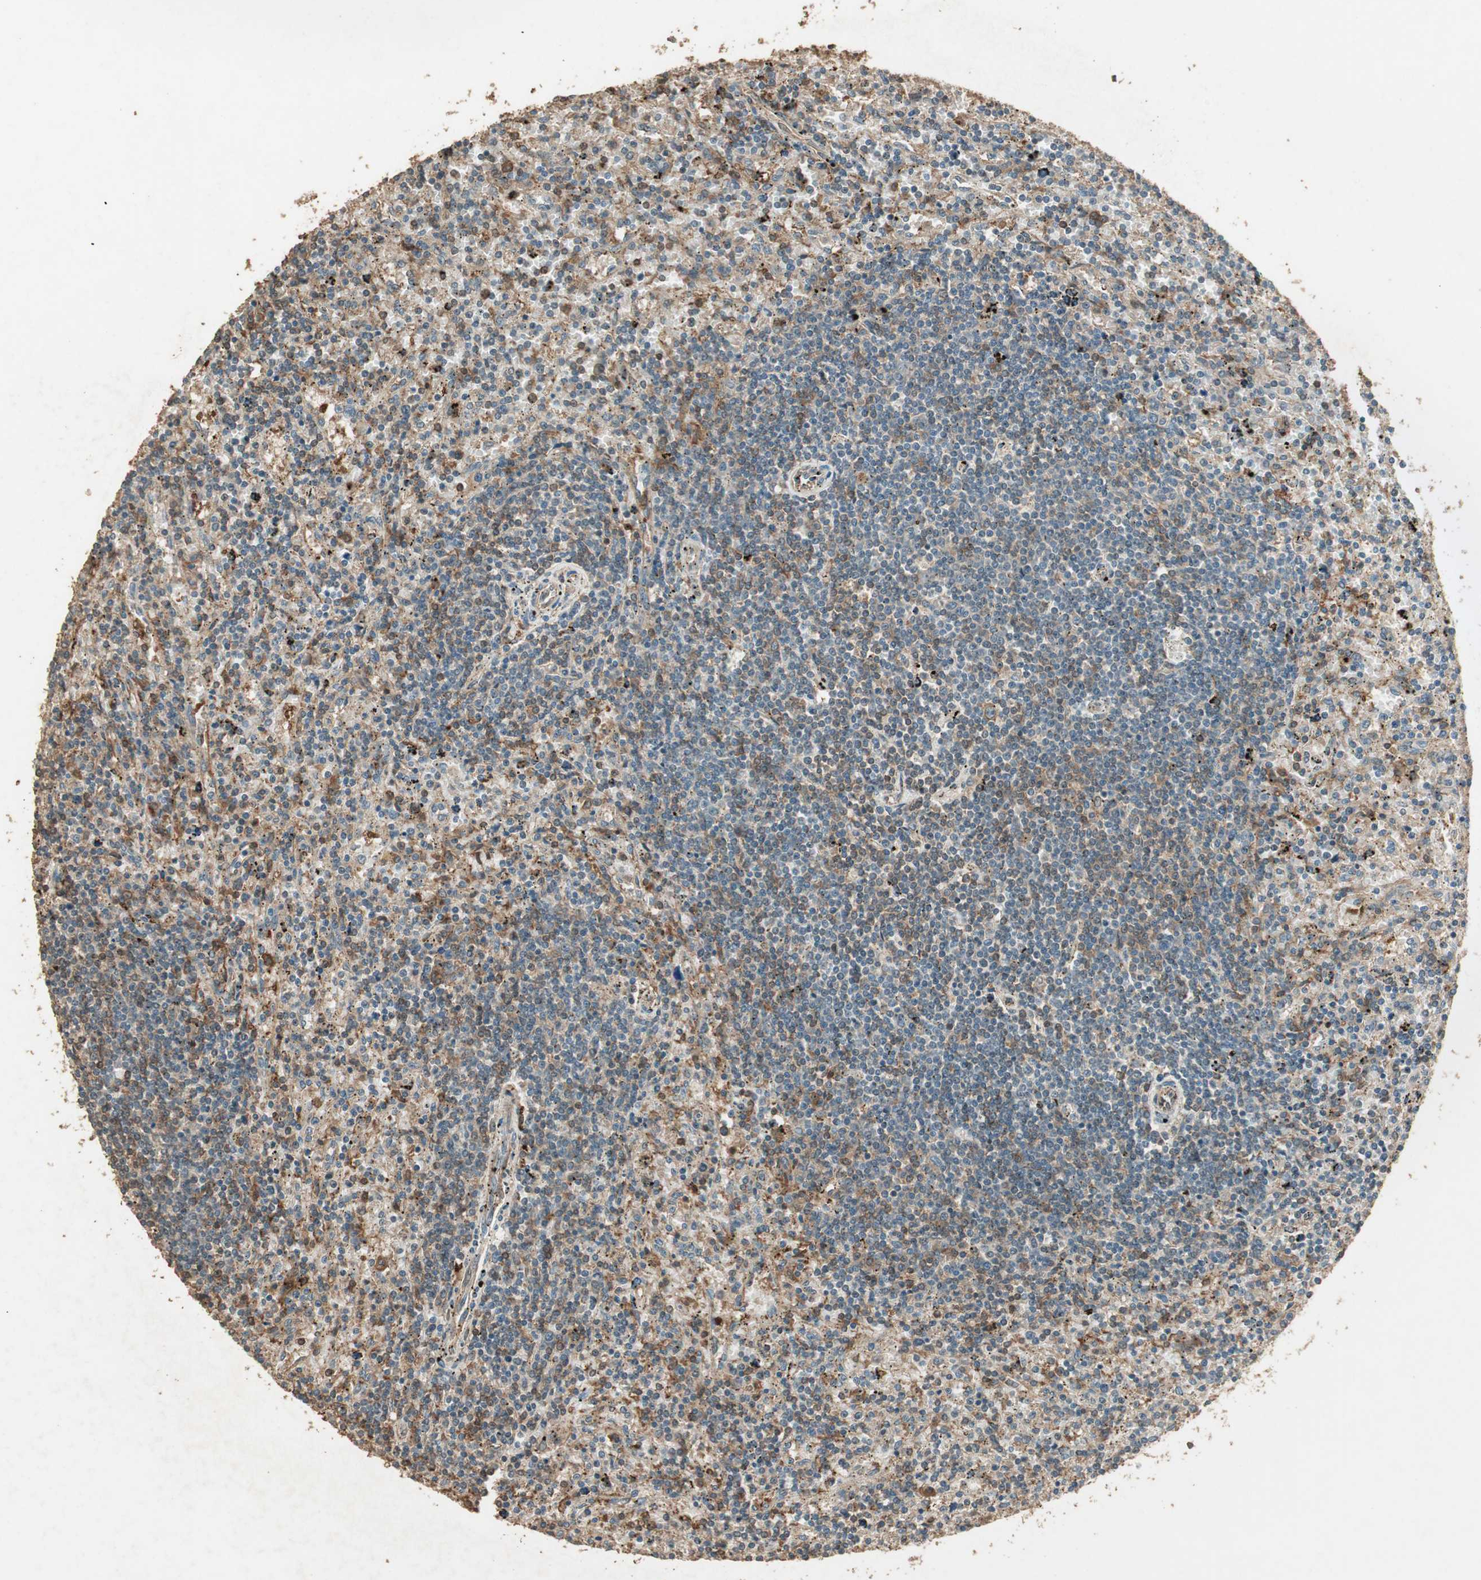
{"staining": {"intensity": "weak", "quantity": "25%-75%", "location": "cytoplasmic/membranous"}, "tissue": "lymphoma", "cell_type": "Tumor cells", "image_type": "cancer", "snomed": [{"axis": "morphology", "description": "Malignant lymphoma, non-Hodgkin's type, Low grade"}, {"axis": "topography", "description": "Spleen"}], "caption": "The photomicrograph shows a brown stain indicating the presence of a protein in the cytoplasmic/membranous of tumor cells in lymphoma.", "gene": "USP2", "patient": {"sex": "male", "age": 76}}